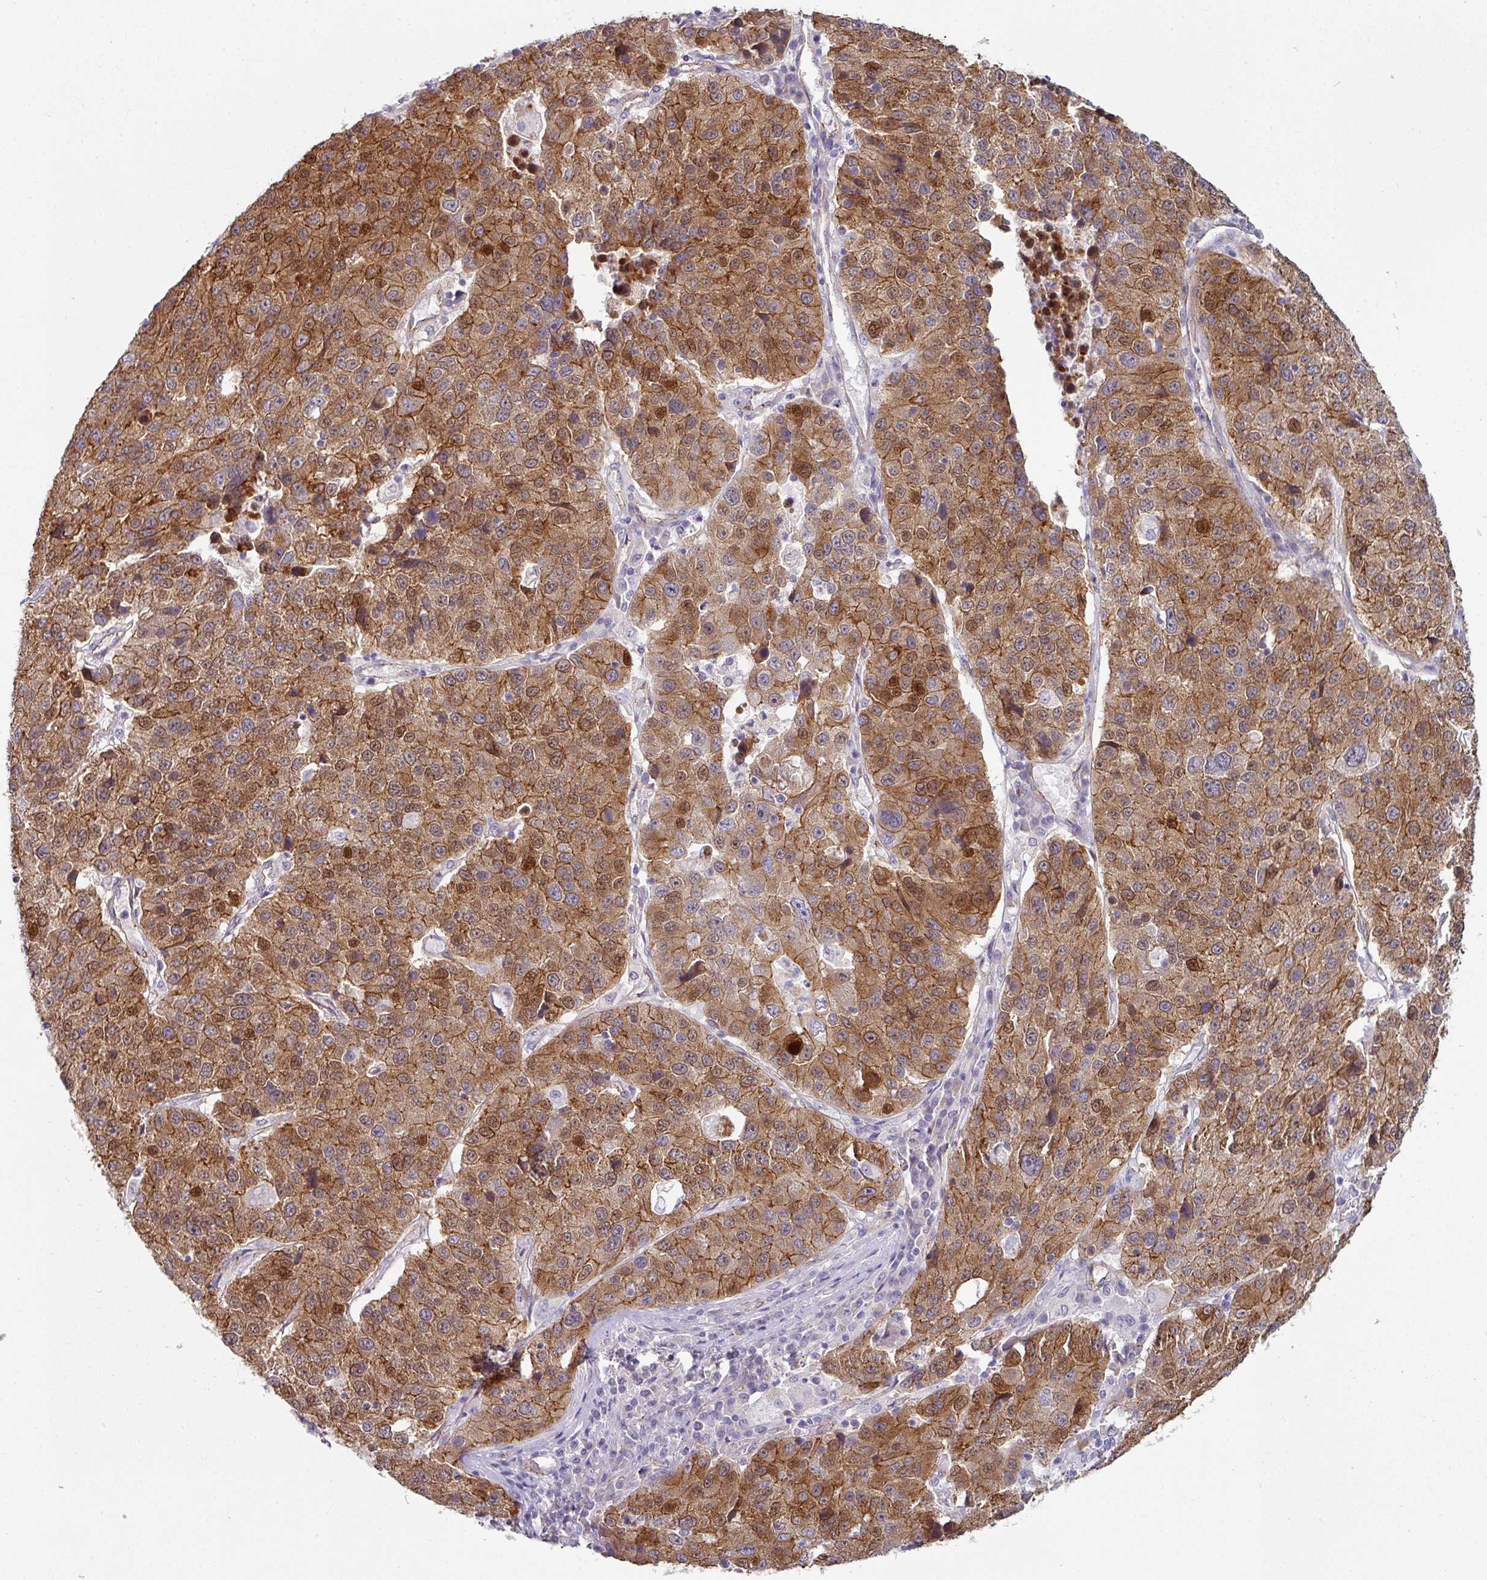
{"staining": {"intensity": "moderate", "quantity": ">75%", "location": "cytoplasmic/membranous,nuclear"}, "tissue": "stomach cancer", "cell_type": "Tumor cells", "image_type": "cancer", "snomed": [{"axis": "morphology", "description": "Adenocarcinoma, NOS"}, {"axis": "topography", "description": "Stomach"}], "caption": "Immunohistochemistry (IHC) (DAB) staining of human stomach cancer reveals moderate cytoplasmic/membranous and nuclear protein positivity in approximately >75% of tumor cells.", "gene": "JUP", "patient": {"sex": "male", "age": 71}}